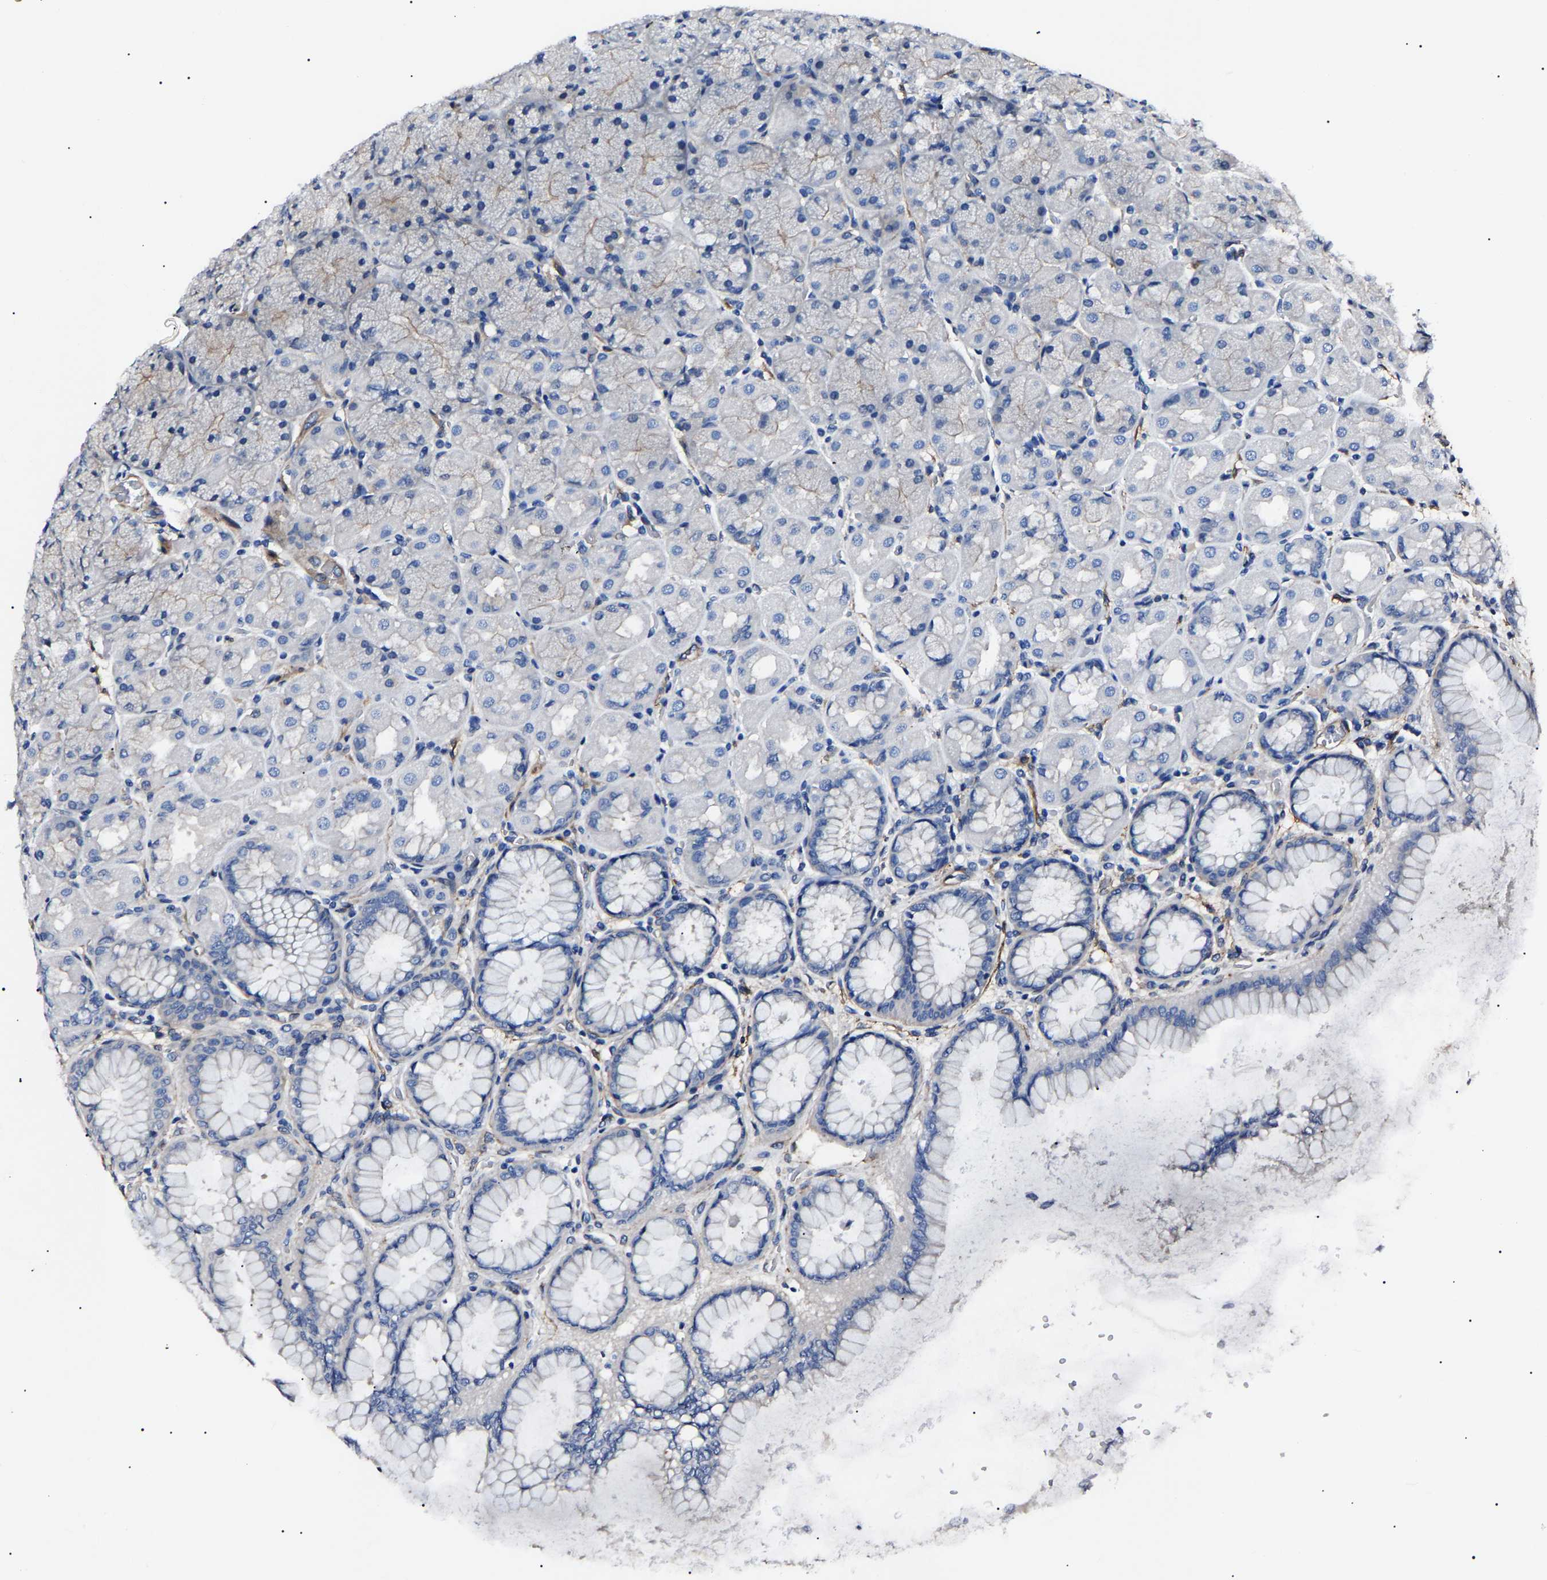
{"staining": {"intensity": "negative", "quantity": "none", "location": "none"}, "tissue": "stomach", "cell_type": "Glandular cells", "image_type": "normal", "snomed": [{"axis": "morphology", "description": "Normal tissue, NOS"}, {"axis": "topography", "description": "Stomach, upper"}], "caption": "Micrograph shows no significant protein positivity in glandular cells of unremarkable stomach.", "gene": "KLHL42", "patient": {"sex": "female", "age": 56}}